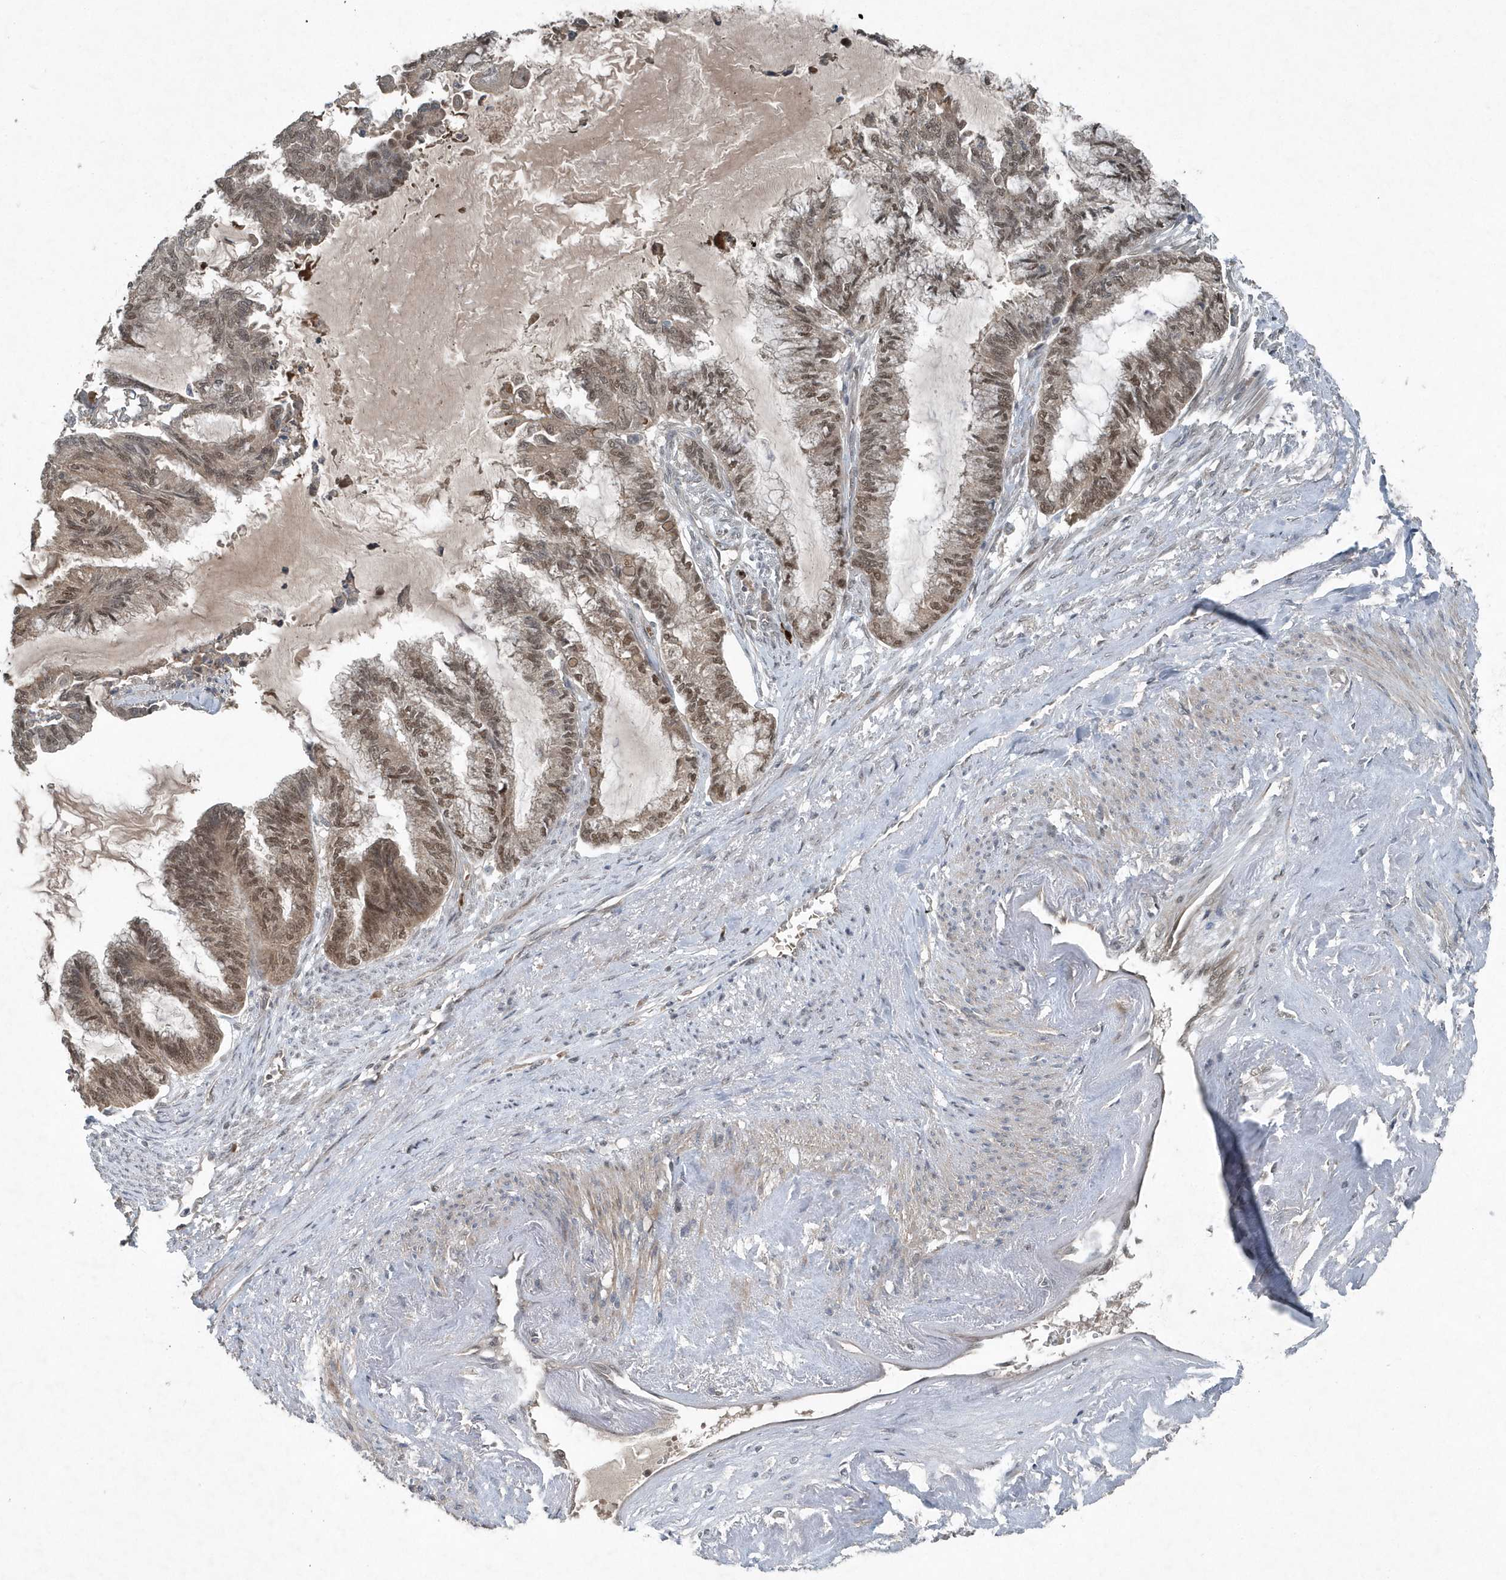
{"staining": {"intensity": "moderate", "quantity": ">75%", "location": "nuclear"}, "tissue": "endometrial cancer", "cell_type": "Tumor cells", "image_type": "cancer", "snomed": [{"axis": "morphology", "description": "Adenocarcinoma, NOS"}, {"axis": "topography", "description": "Endometrium"}], "caption": "Human endometrial cancer stained with a protein marker reveals moderate staining in tumor cells.", "gene": "QTRT2", "patient": {"sex": "female", "age": 86}}